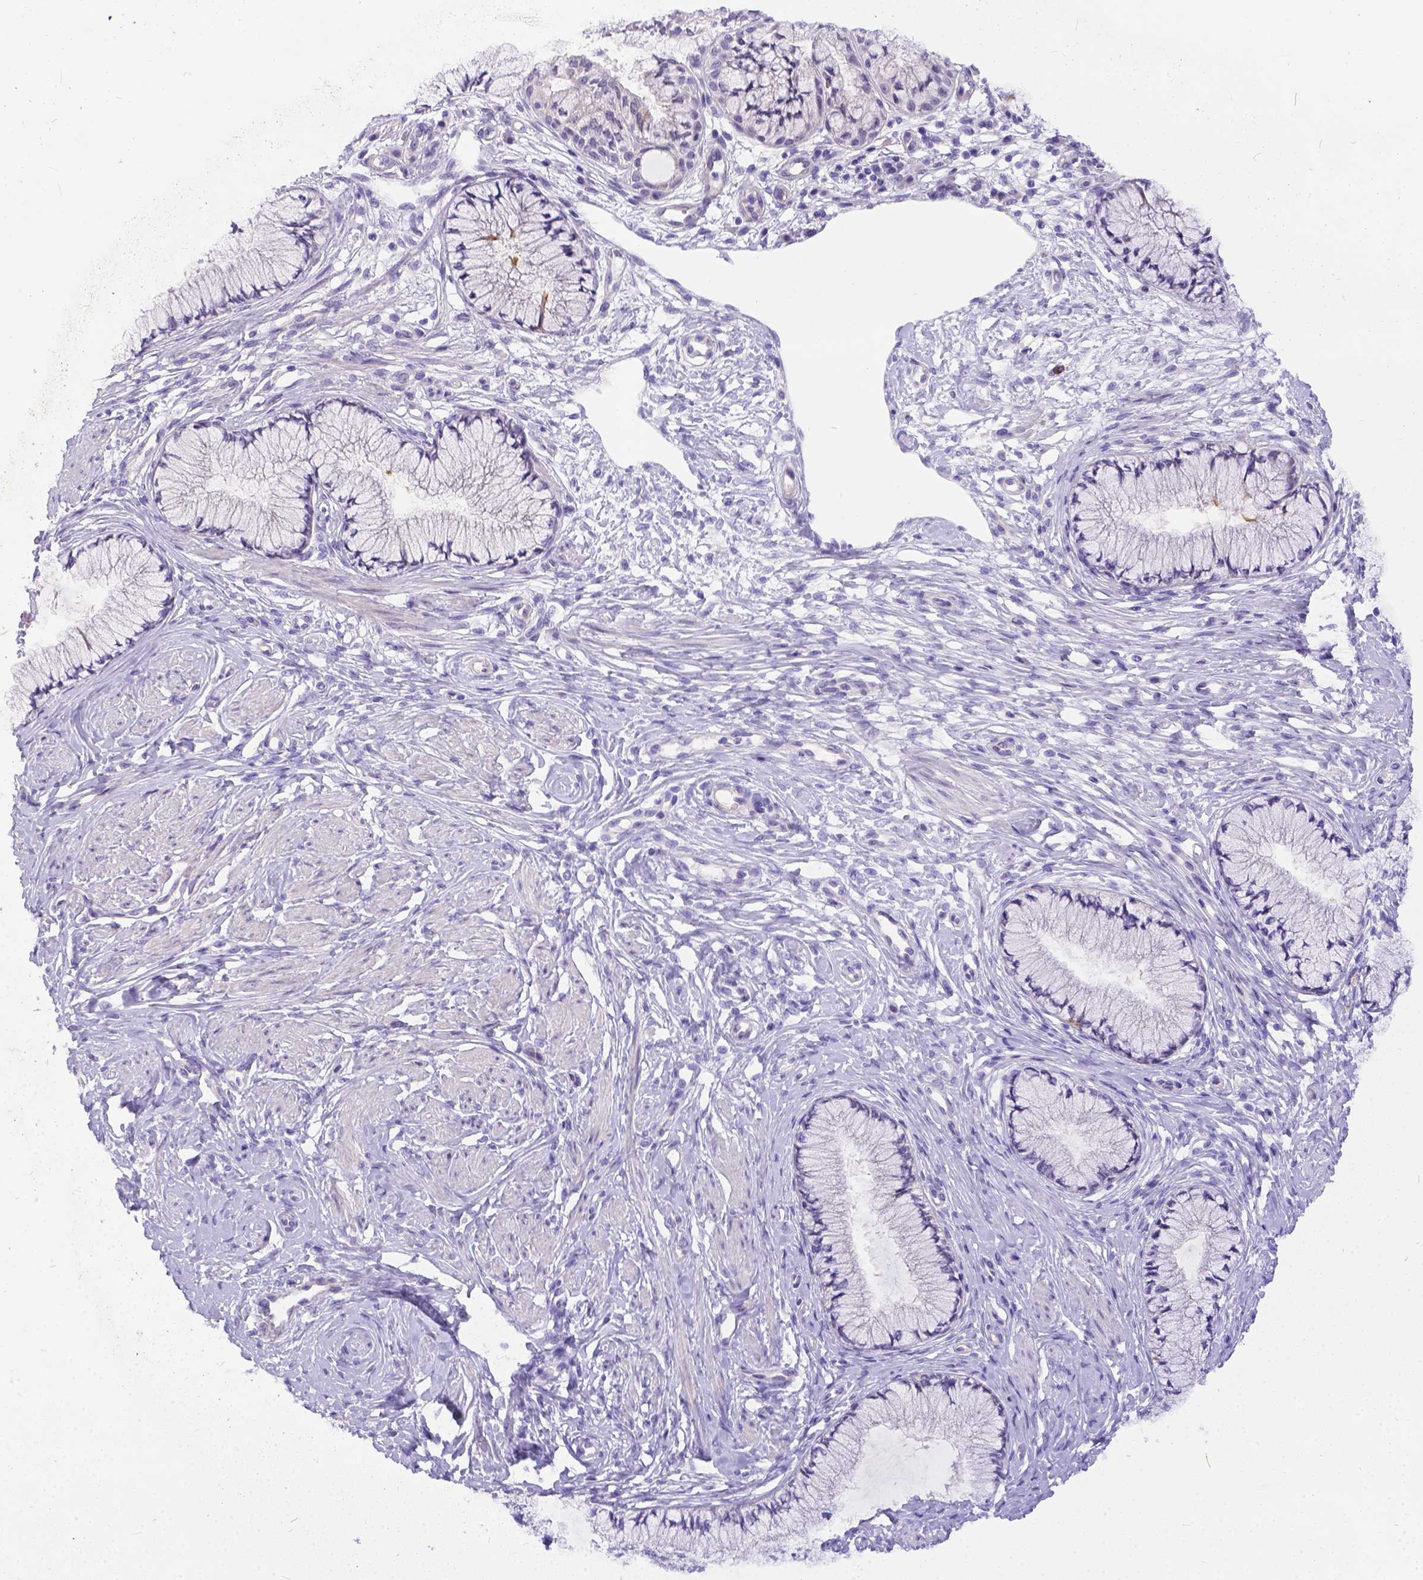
{"staining": {"intensity": "negative", "quantity": "none", "location": "none"}, "tissue": "cervix", "cell_type": "Glandular cells", "image_type": "normal", "snomed": [{"axis": "morphology", "description": "Normal tissue, NOS"}, {"axis": "topography", "description": "Cervix"}], "caption": "Photomicrograph shows no significant protein staining in glandular cells of benign cervix. (DAB immunohistochemistry with hematoxylin counter stain).", "gene": "DLEC1", "patient": {"sex": "female", "age": 37}}